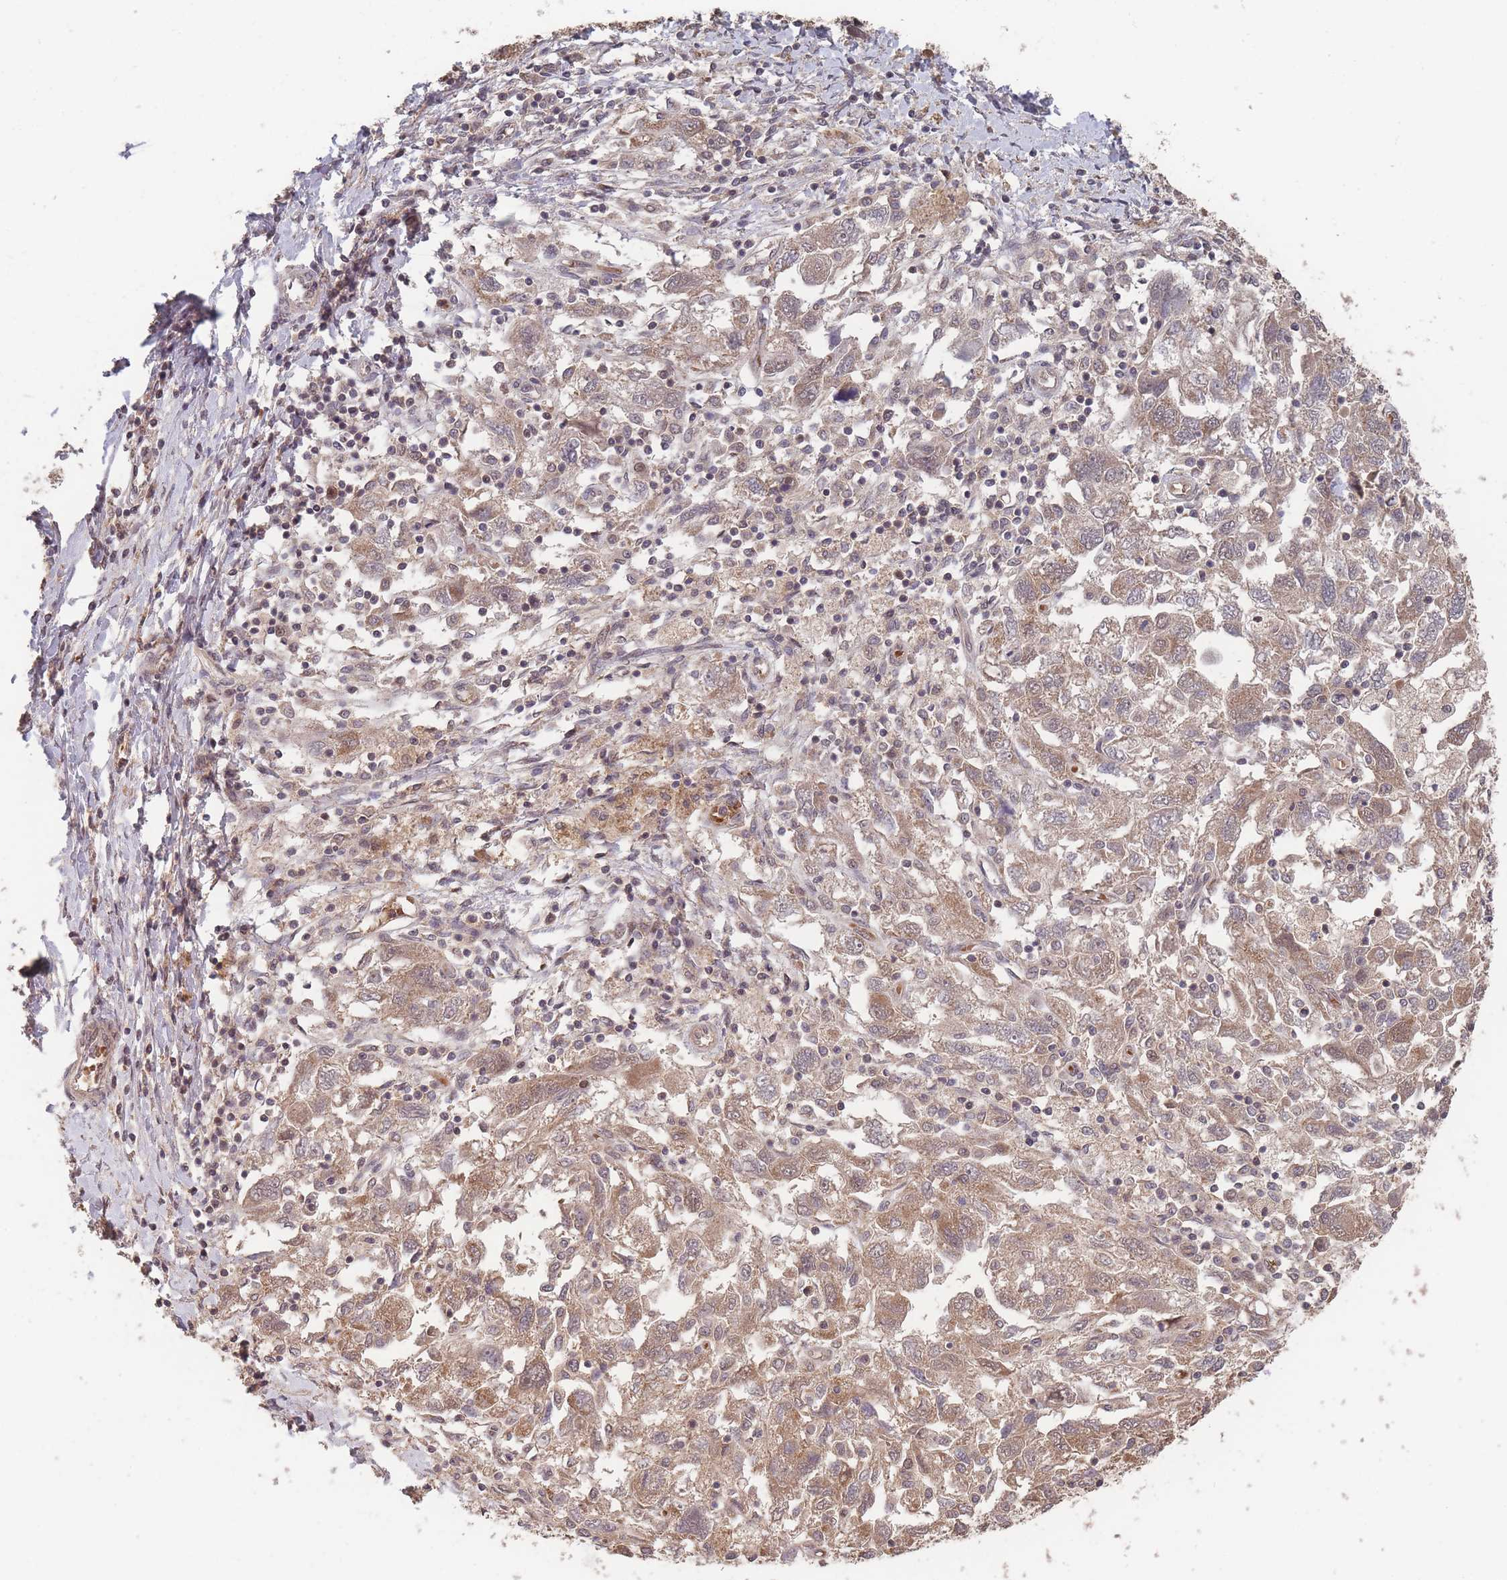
{"staining": {"intensity": "moderate", "quantity": "25%-75%", "location": "cytoplasmic/membranous"}, "tissue": "ovarian cancer", "cell_type": "Tumor cells", "image_type": "cancer", "snomed": [{"axis": "morphology", "description": "Carcinoma, NOS"}, {"axis": "morphology", "description": "Cystadenocarcinoma, serous, NOS"}, {"axis": "topography", "description": "Ovary"}], "caption": "DAB immunohistochemical staining of ovarian carcinoma displays moderate cytoplasmic/membranous protein expression in approximately 25%-75% of tumor cells.", "gene": "SF3B1", "patient": {"sex": "female", "age": 69}}